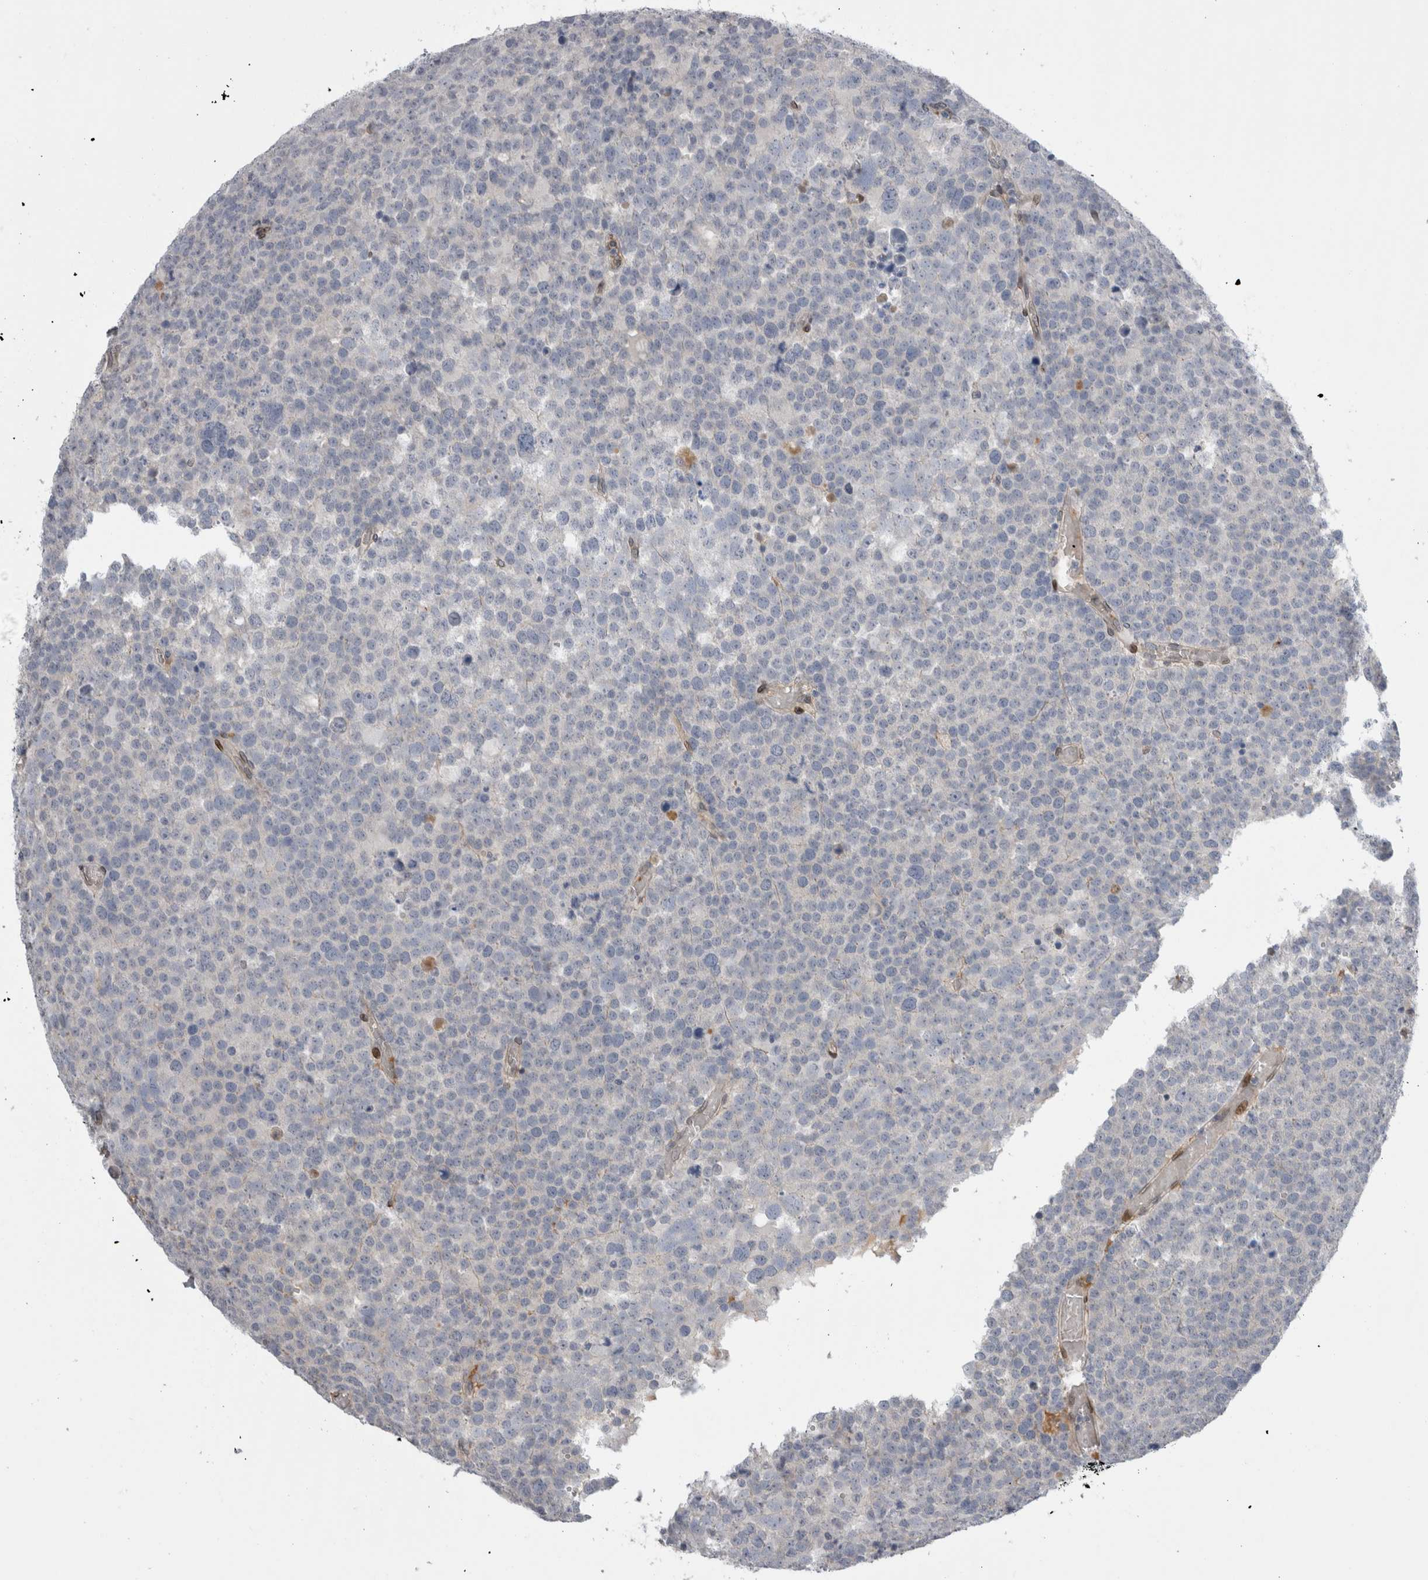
{"staining": {"intensity": "negative", "quantity": "none", "location": "none"}, "tissue": "testis cancer", "cell_type": "Tumor cells", "image_type": "cancer", "snomed": [{"axis": "morphology", "description": "Seminoma, NOS"}, {"axis": "topography", "description": "Testis"}], "caption": "Immunohistochemistry (IHC) histopathology image of neoplastic tissue: testis cancer (seminoma) stained with DAB (3,3'-diaminobenzidine) demonstrates no significant protein positivity in tumor cells.", "gene": "DMTN", "patient": {"sex": "male", "age": 71}}